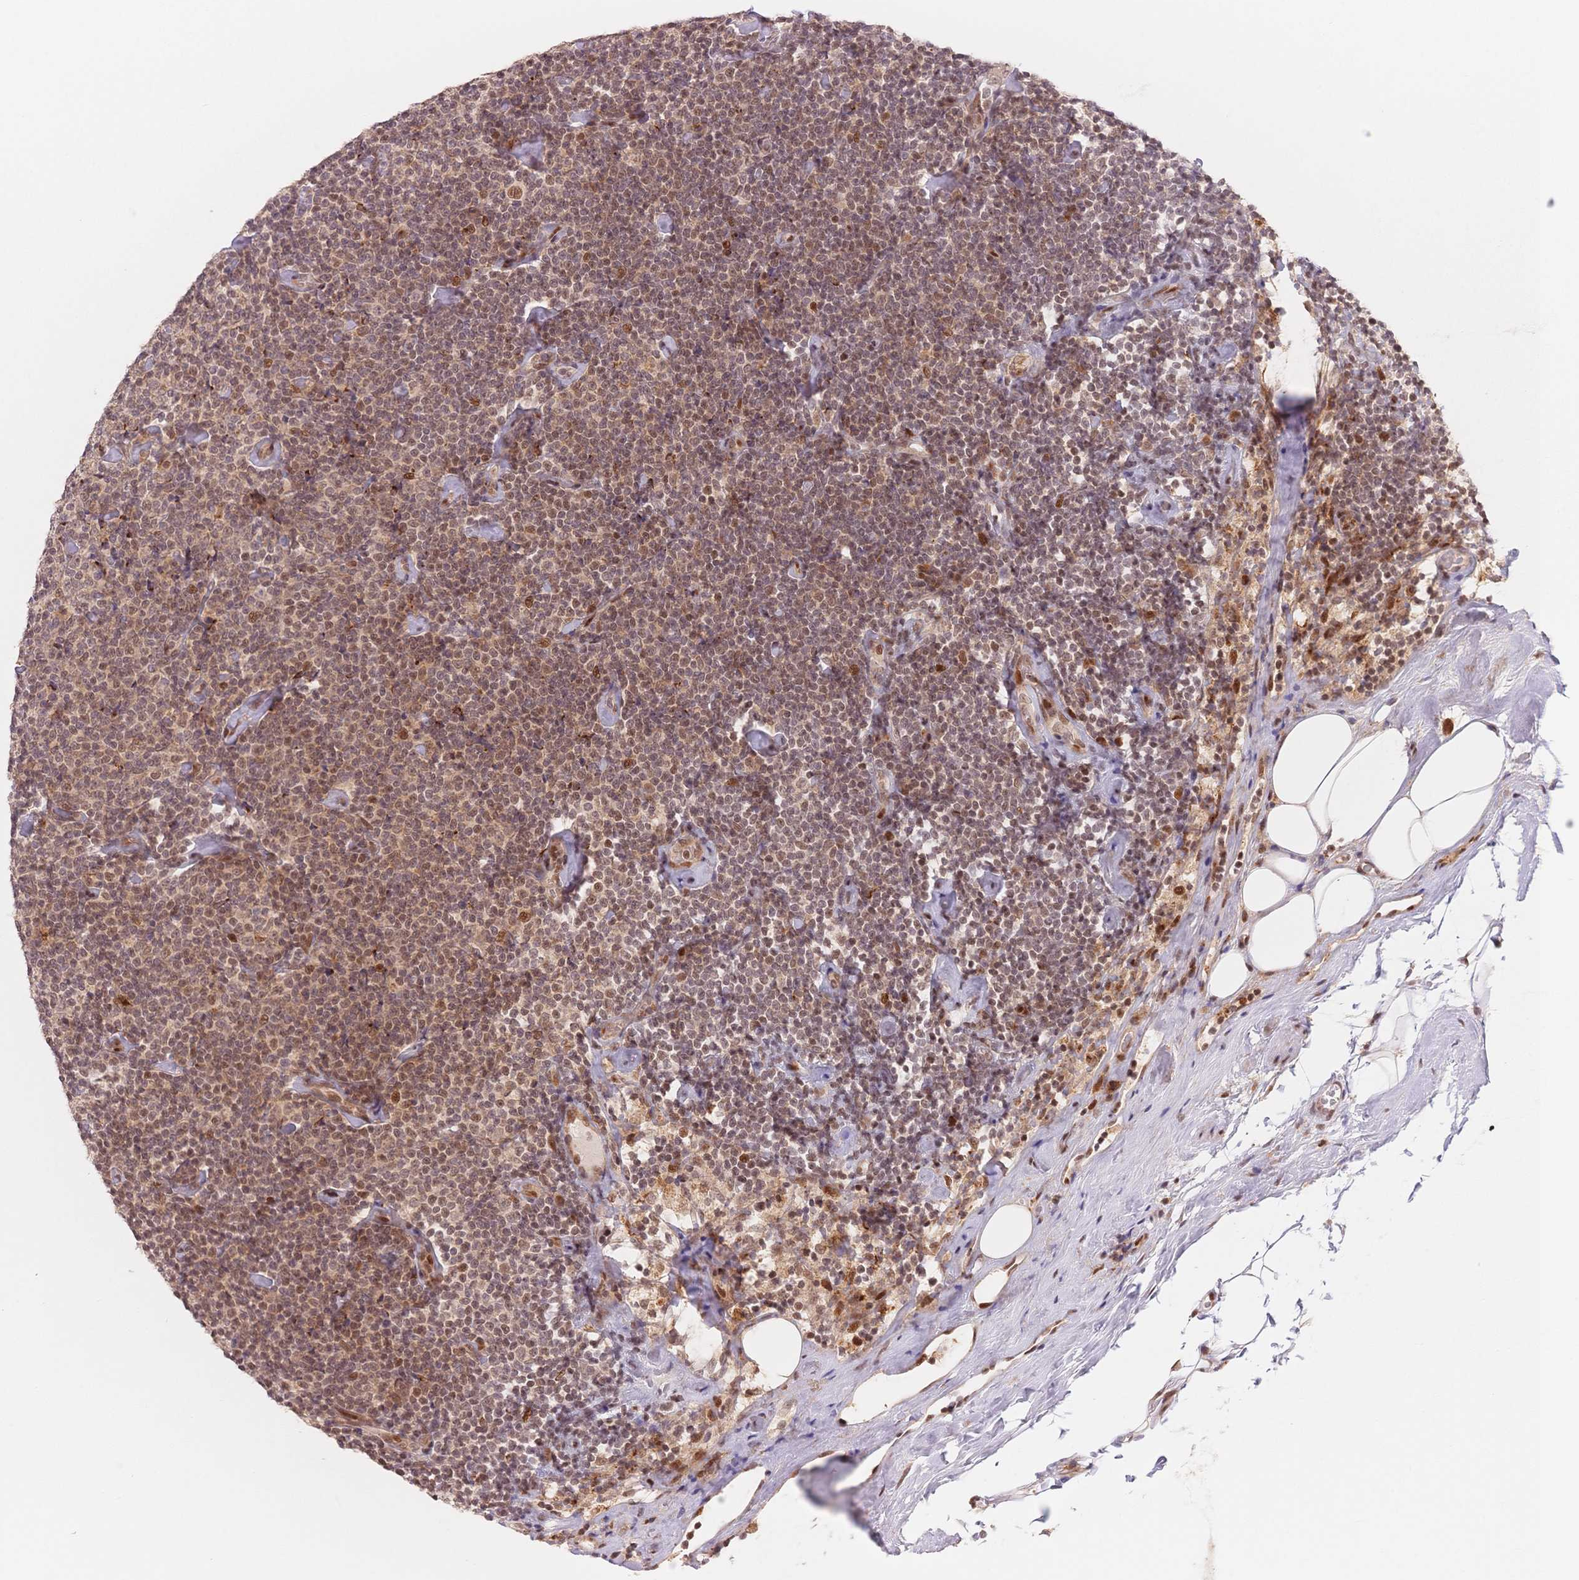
{"staining": {"intensity": "weak", "quantity": ">75%", "location": "nuclear"}, "tissue": "lymphoma", "cell_type": "Tumor cells", "image_type": "cancer", "snomed": [{"axis": "morphology", "description": "Malignant lymphoma, non-Hodgkin's type, Low grade"}, {"axis": "topography", "description": "Lymph node"}], "caption": "Immunohistochemical staining of human lymphoma shows low levels of weak nuclear positivity in approximately >75% of tumor cells. (DAB (3,3'-diaminobenzidine) IHC with brightfield microscopy, high magnification).", "gene": "STK39", "patient": {"sex": "male", "age": 81}}